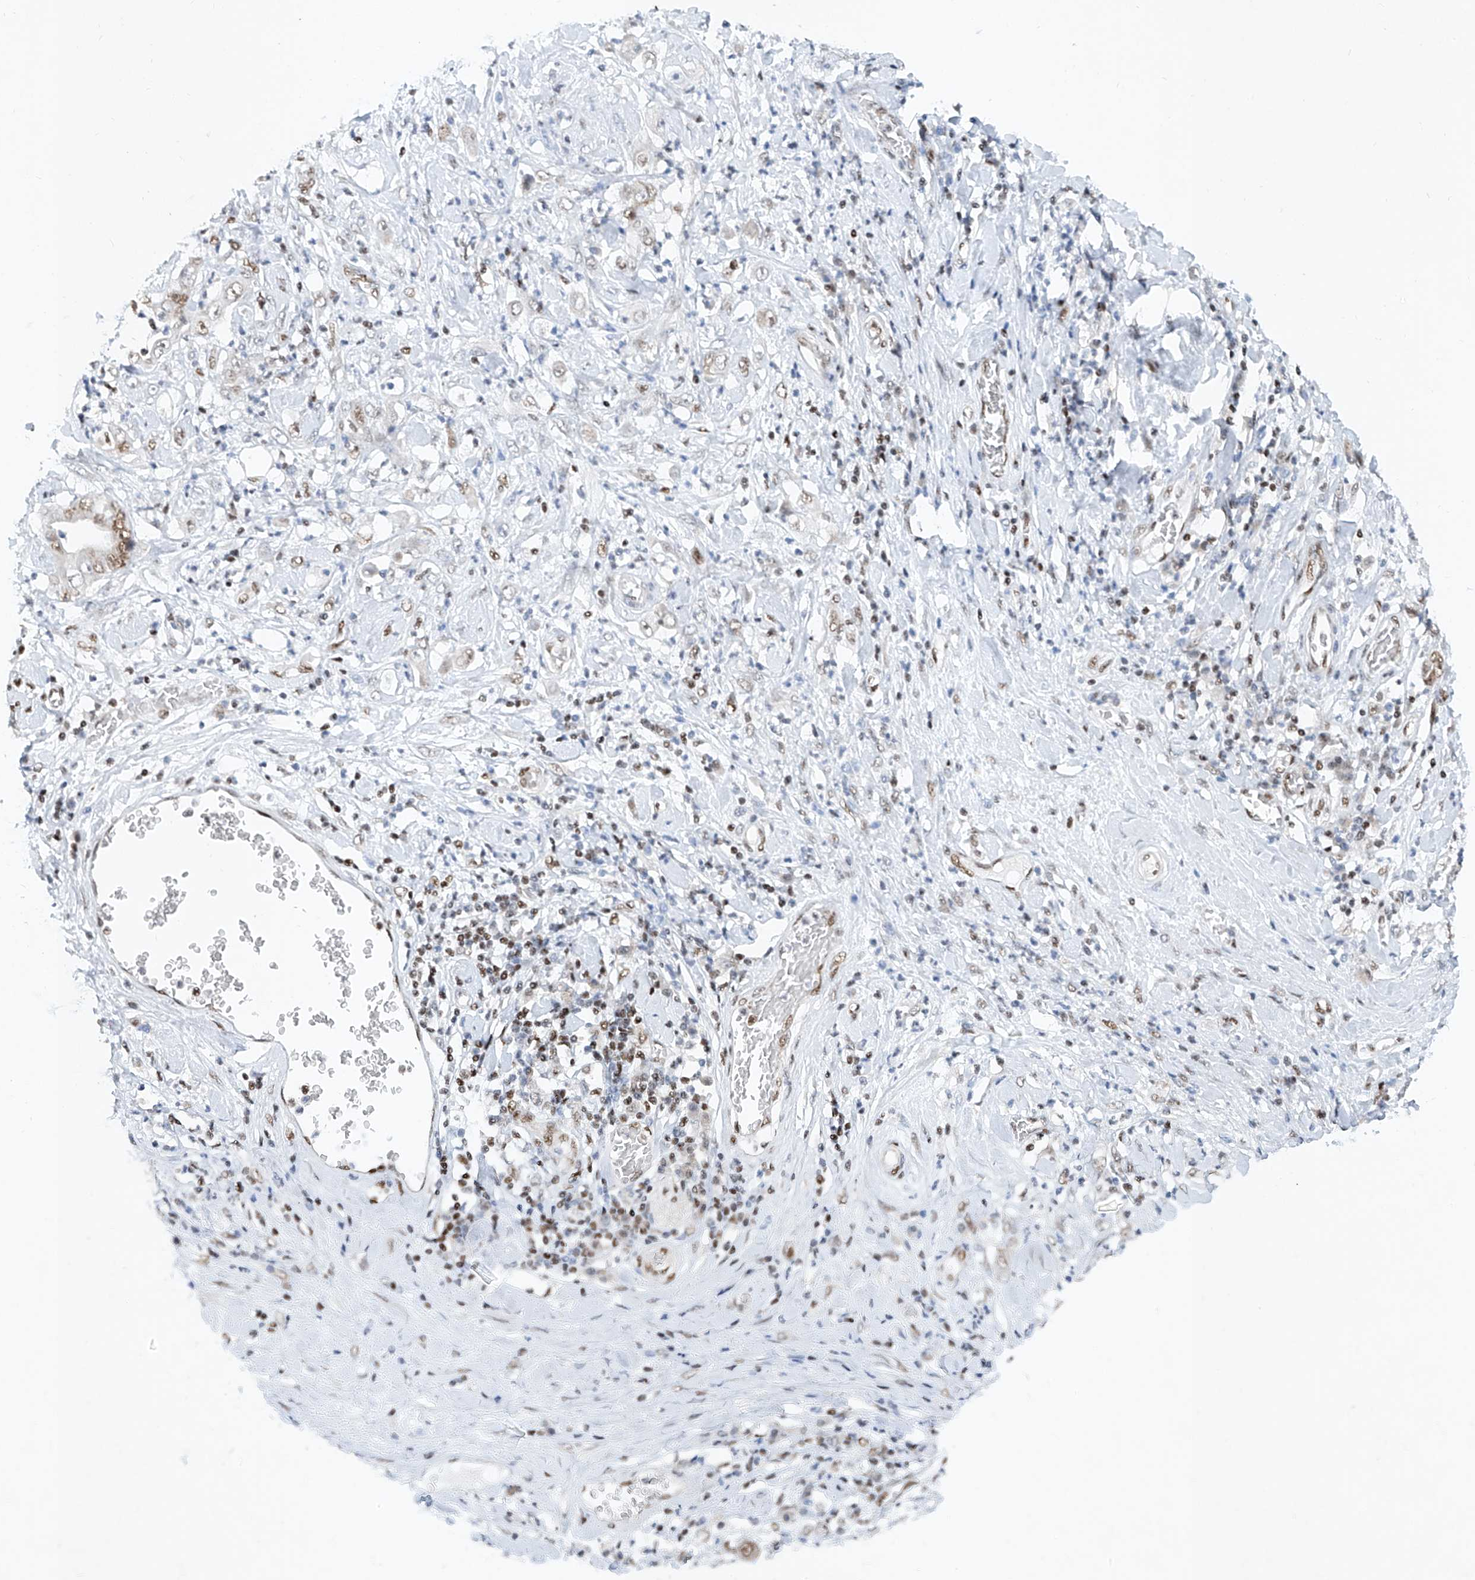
{"staining": {"intensity": "weak", "quantity": ">75%", "location": "nuclear"}, "tissue": "stomach cancer", "cell_type": "Tumor cells", "image_type": "cancer", "snomed": [{"axis": "morphology", "description": "Adenocarcinoma, NOS"}, {"axis": "topography", "description": "Stomach"}], "caption": "The image demonstrates a brown stain indicating the presence of a protein in the nuclear of tumor cells in adenocarcinoma (stomach).", "gene": "TAF4", "patient": {"sex": "female", "age": 73}}